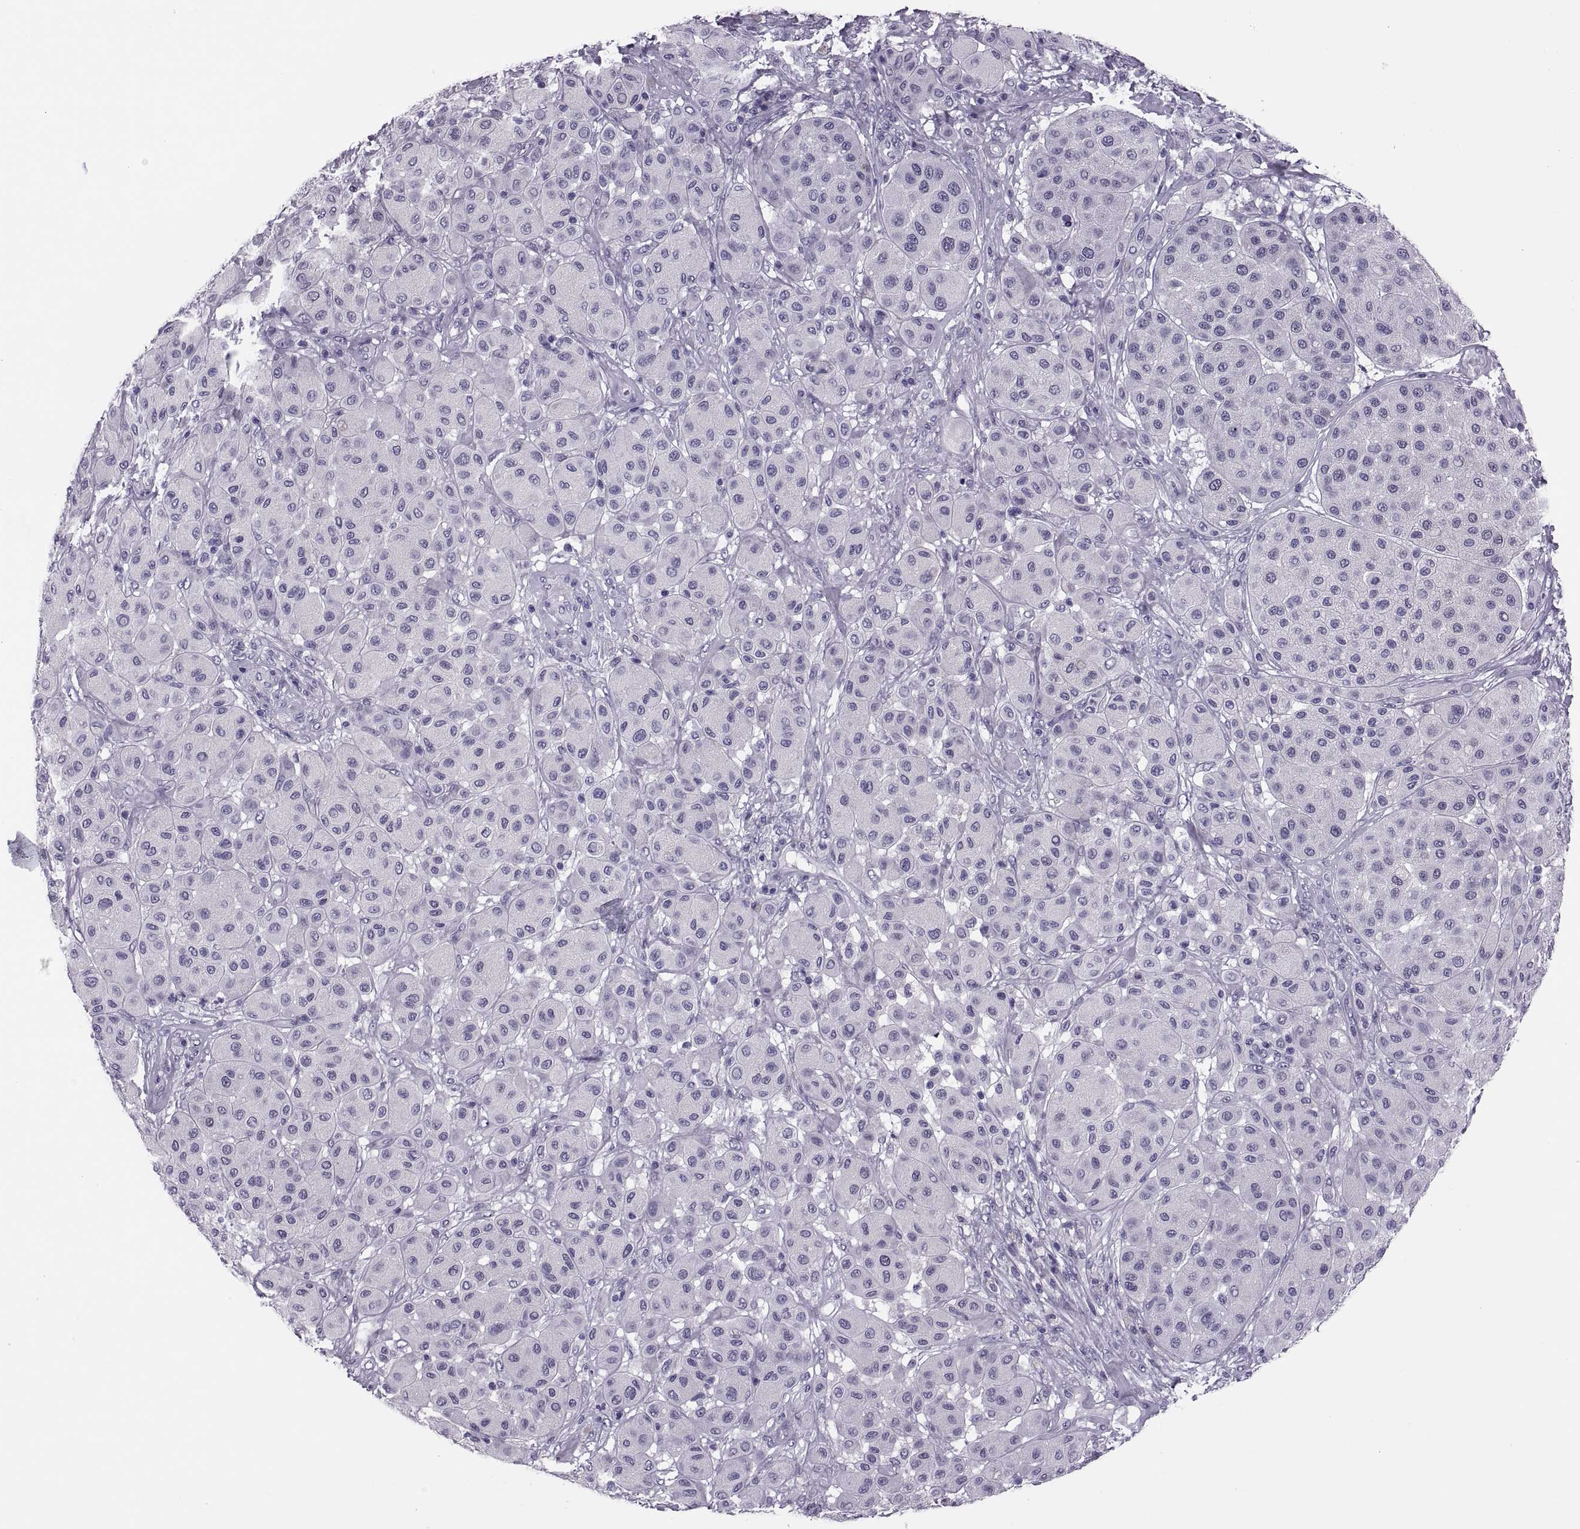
{"staining": {"intensity": "negative", "quantity": "none", "location": "none"}, "tissue": "melanoma", "cell_type": "Tumor cells", "image_type": "cancer", "snomed": [{"axis": "morphology", "description": "Malignant melanoma, Metastatic site"}, {"axis": "topography", "description": "Smooth muscle"}], "caption": "Human melanoma stained for a protein using IHC exhibits no staining in tumor cells.", "gene": "SYNGR4", "patient": {"sex": "male", "age": 41}}